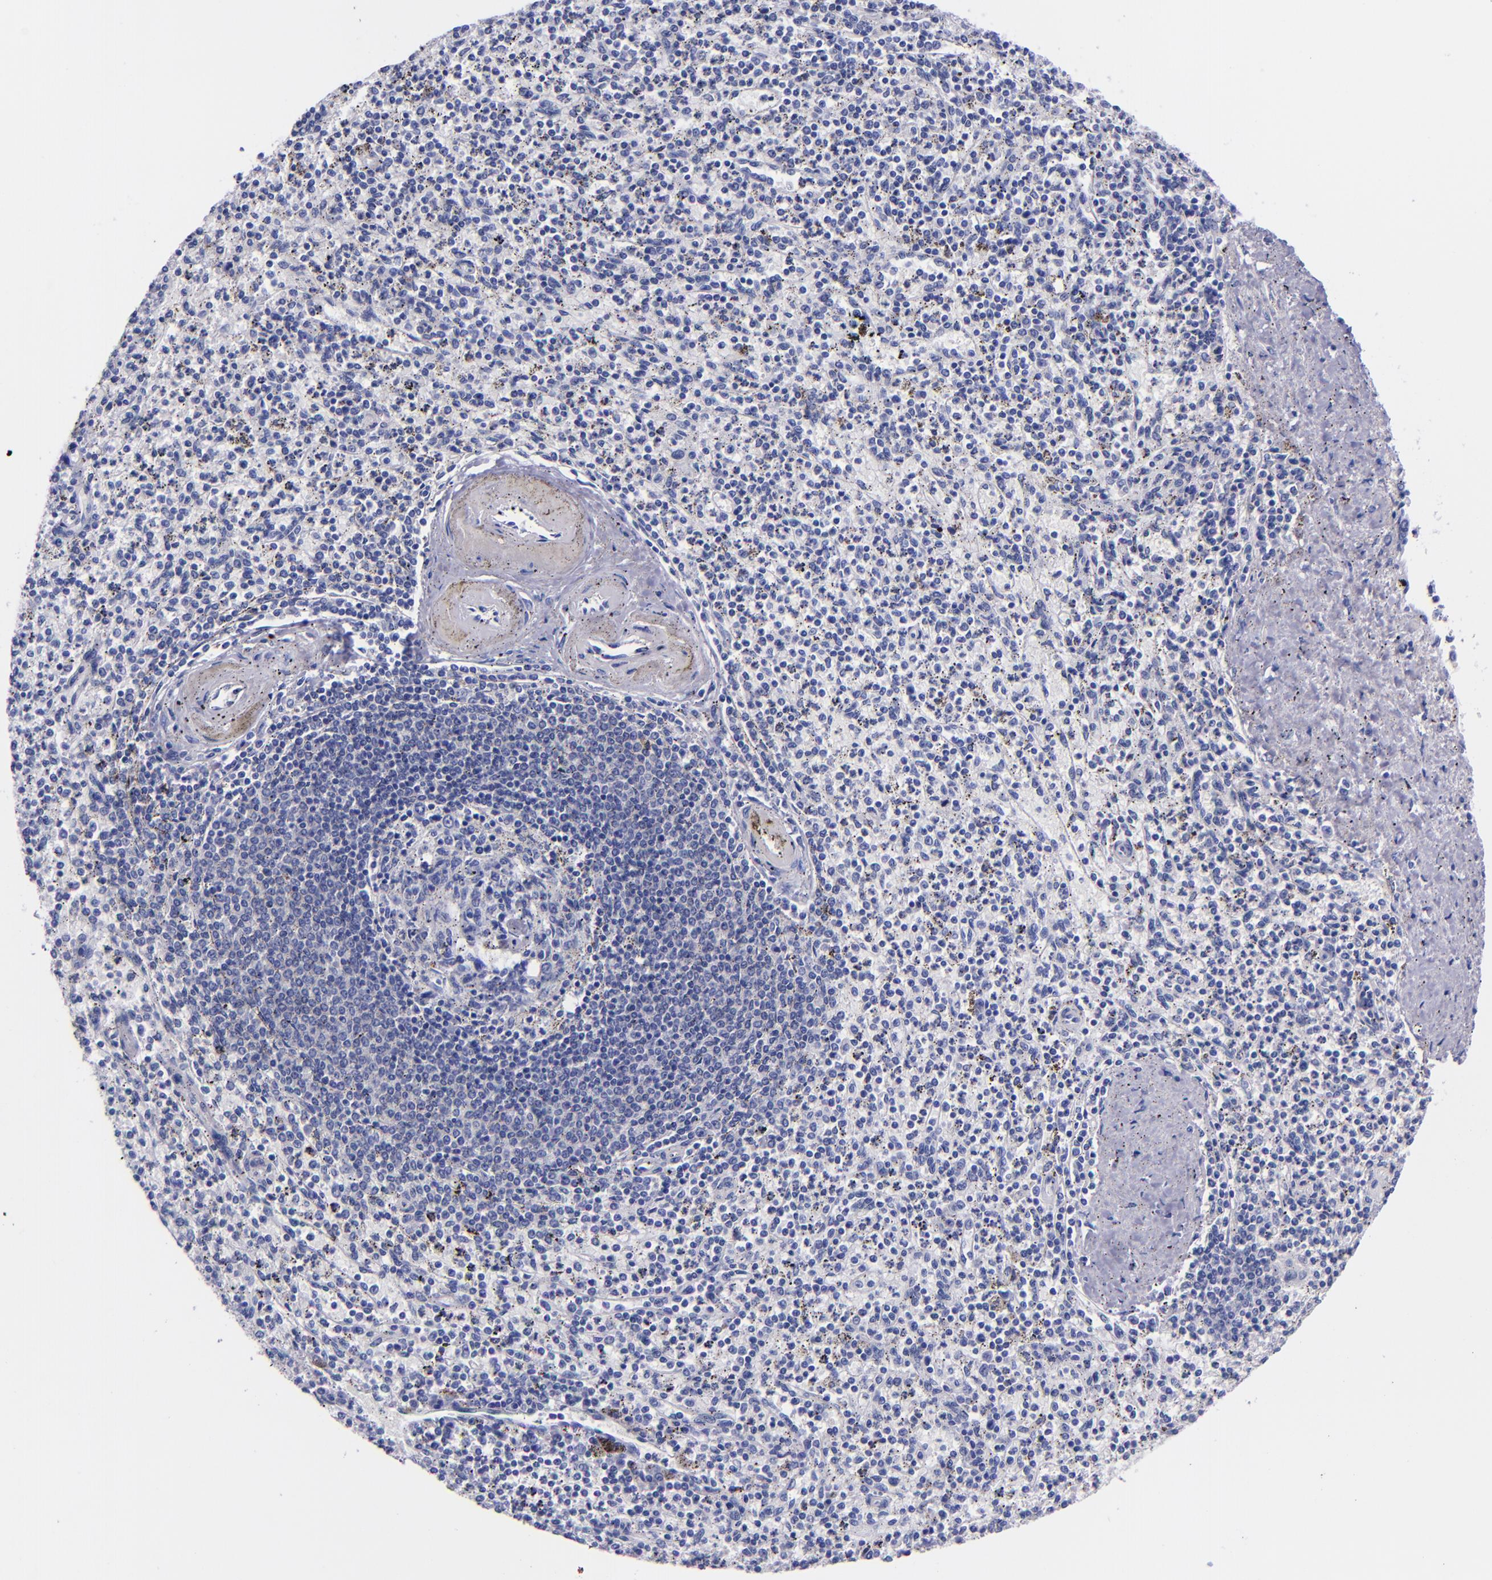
{"staining": {"intensity": "negative", "quantity": "none", "location": "none"}, "tissue": "spleen", "cell_type": "Cells in red pulp", "image_type": "normal", "snomed": [{"axis": "morphology", "description": "Normal tissue, NOS"}, {"axis": "topography", "description": "Spleen"}], "caption": "Immunohistochemical staining of unremarkable spleen exhibits no significant positivity in cells in red pulp.", "gene": "SV2A", "patient": {"sex": "male", "age": 72}}